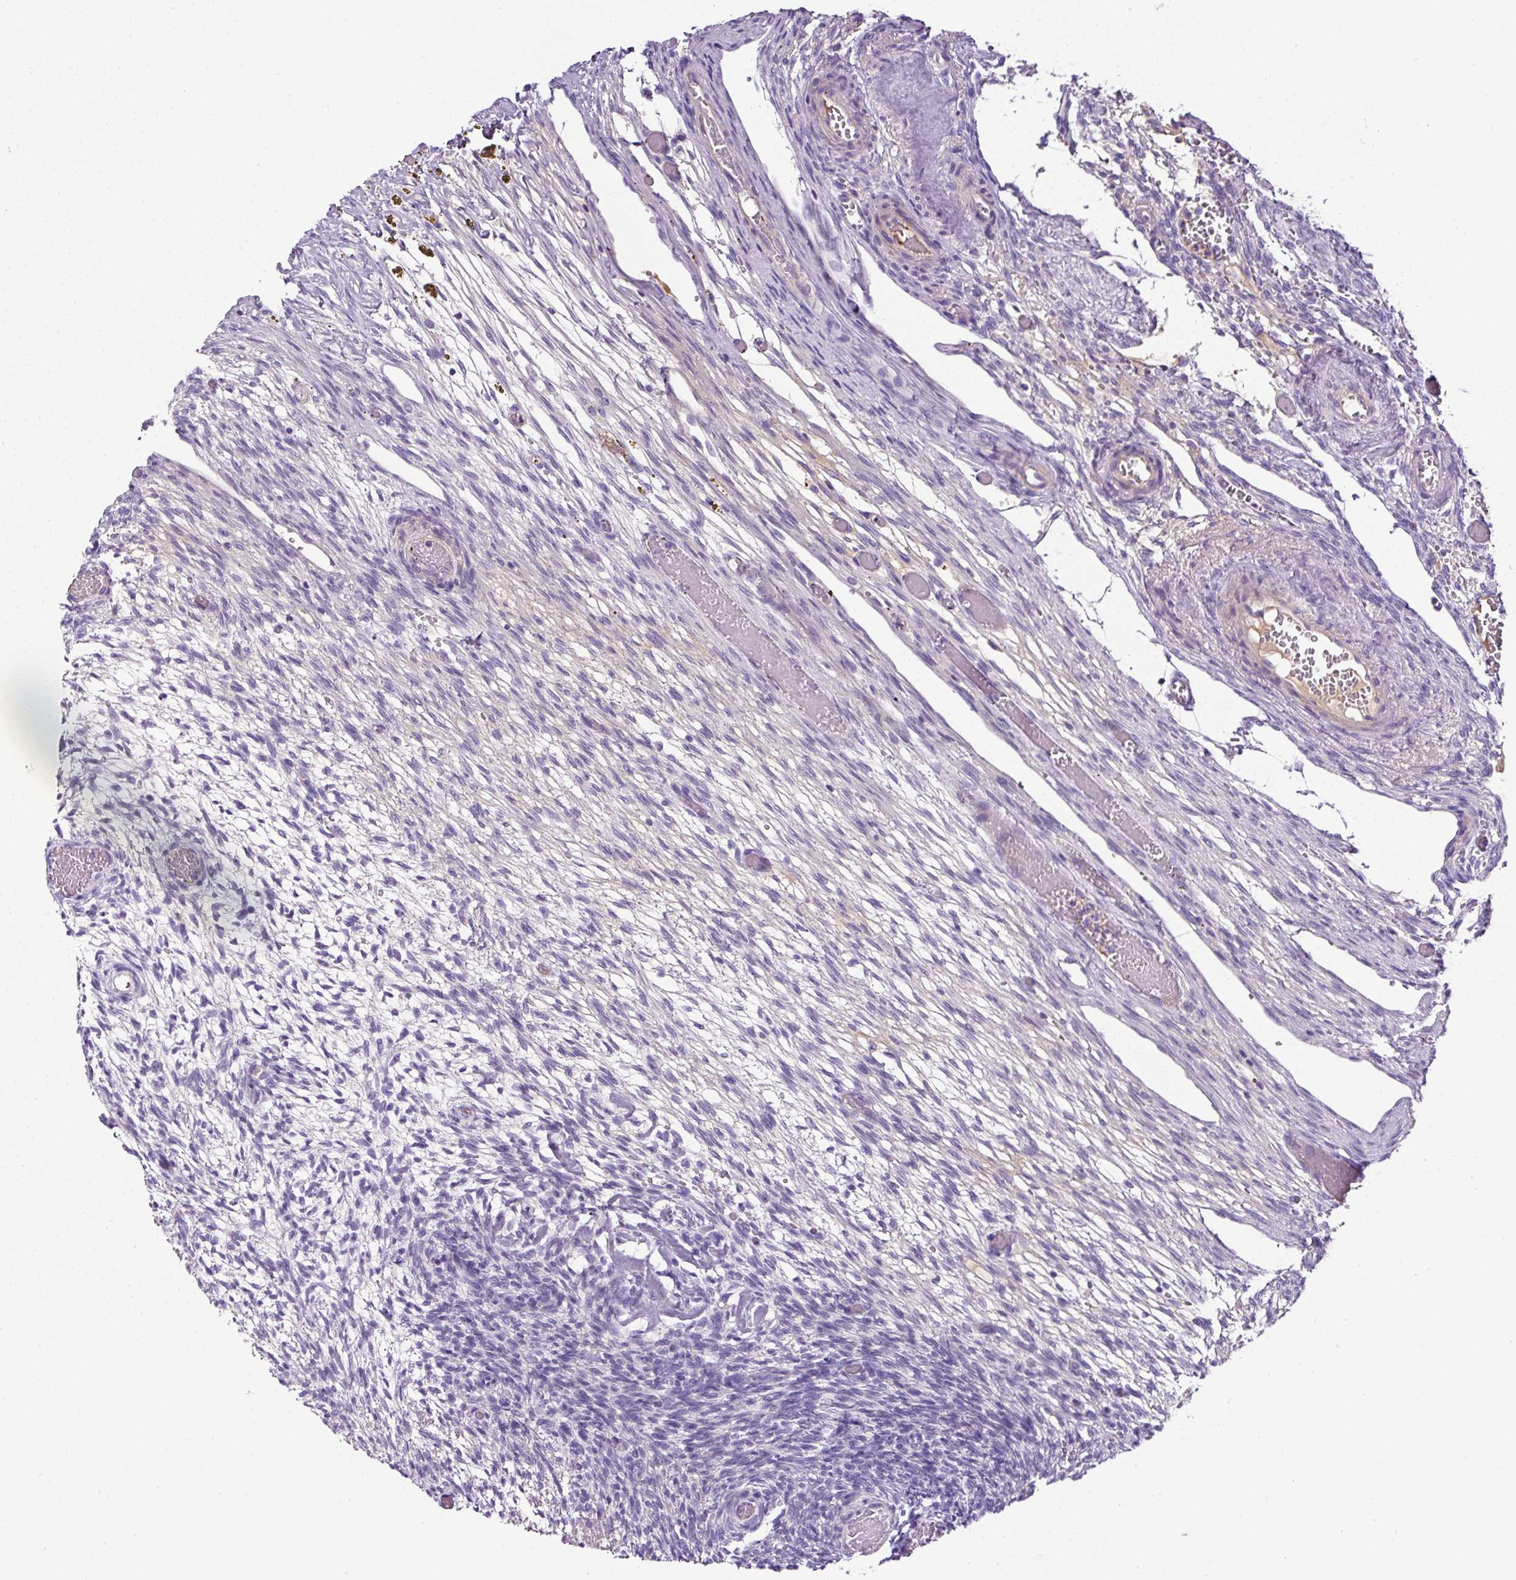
{"staining": {"intensity": "negative", "quantity": "none", "location": "none"}, "tissue": "ovary", "cell_type": "Follicle cells", "image_type": "normal", "snomed": [{"axis": "morphology", "description": "Normal tissue, NOS"}, {"axis": "topography", "description": "Ovary"}], "caption": "Immunohistochemistry of normal human ovary demonstrates no expression in follicle cells.", "gene": "OR14A2", "patient": {"sex": "female", "age": 67}}